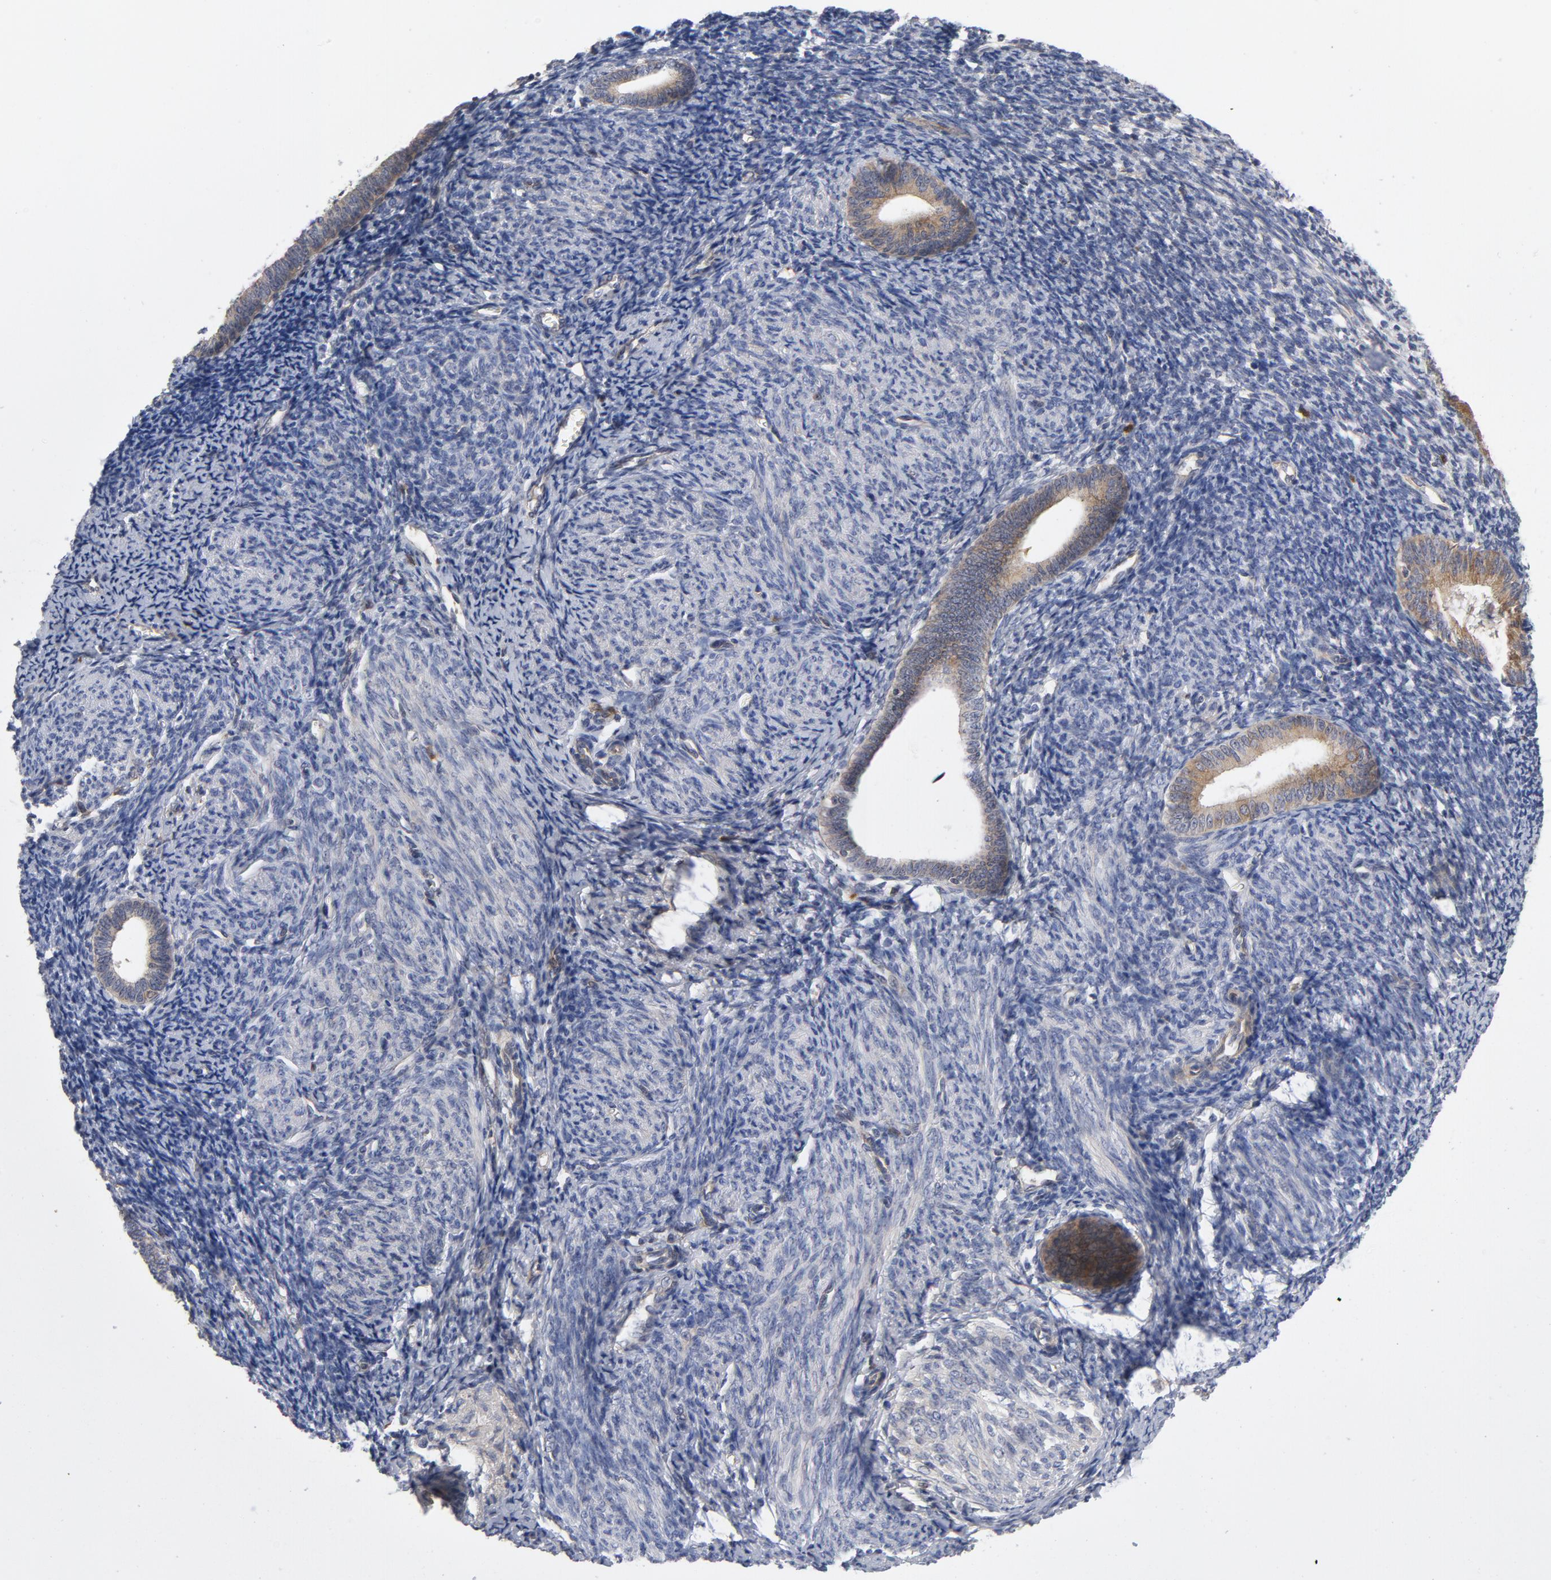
{"staining": {"intensity": "weak", "quantity": ">75%", "location": "cytoplasmic/membranous"}, "tissue": "endometrium", "cell_type": "Cells in endometrial stroma", "image_type": "normal", "snomed": [{"axis": "morphology", "description": "Normal tissue, NOS"}, {"axis": "topography", "description": "Endometrium"}], "caption": "Protein expression analysis of normal human endometrium reveals weak cytoplasmic/membranous staining in about >75% of cells in endometrial stroma. (Stains: DAB in brown, nuclei in blue, Microscopy: brightfield microscopy at high magnification).", "gene": "TRADD", "patient": {"sex": "female", "age": 57}}